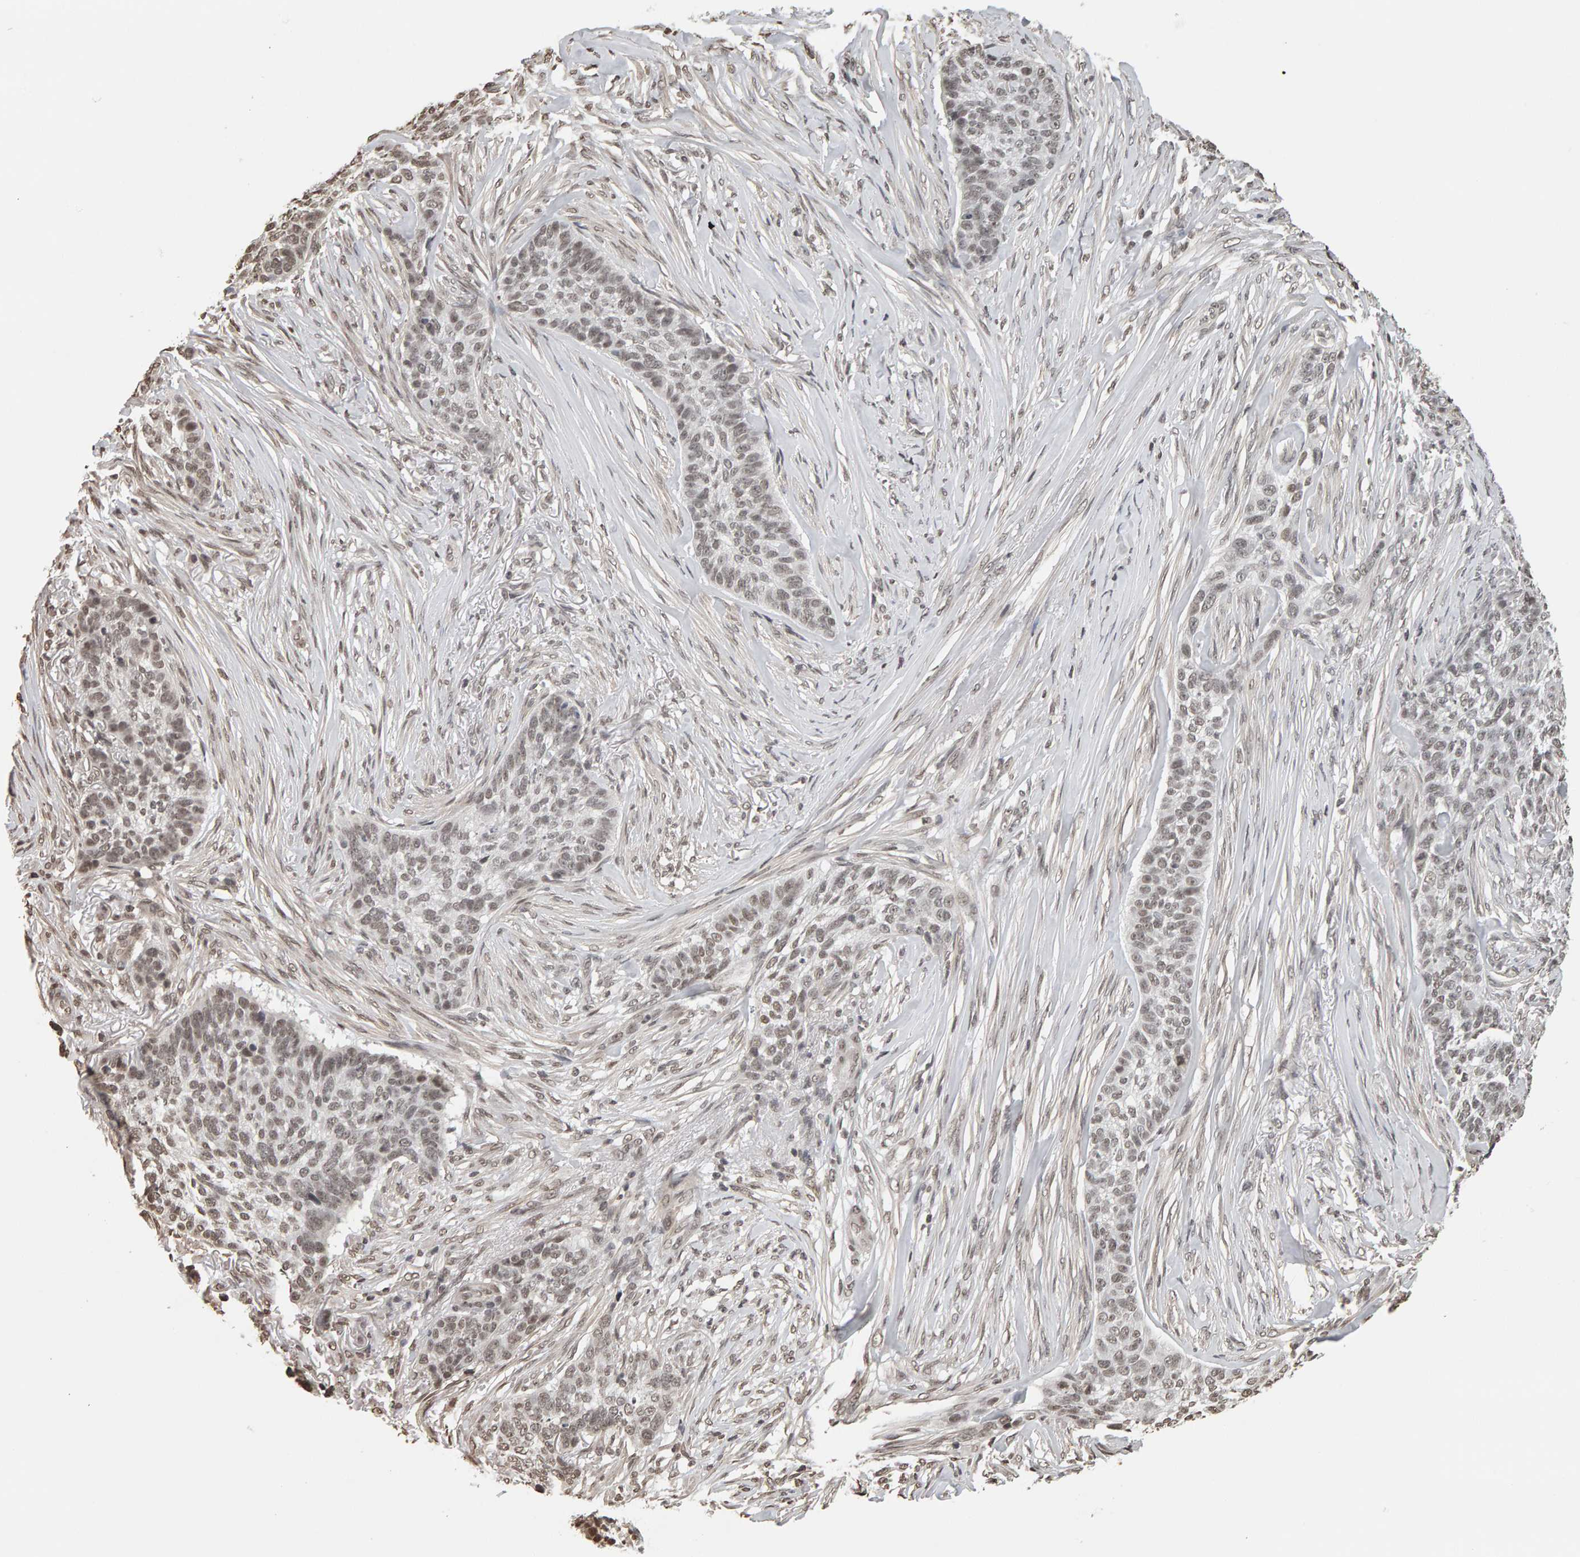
{"staining": {"intensity": "moderate", "quantity": ">75%", "location": "nuclear"}, "tissue": "skin cancer", "cell_type": "Tumor cells", "image_type": "cancer", "snomed": [{"axis": "morphology", "description": "Basal cell carcinoma"}, {"axis": "topography", "description": "Skin"}], "caption": "The image shows immunohistochemical staining of skin cancer. There is moderate nuclear positivity is appreciated in approximately >75% of tumor cells.", "gene": "AFF4", "patient": {"sex": "male", "age": 85}}